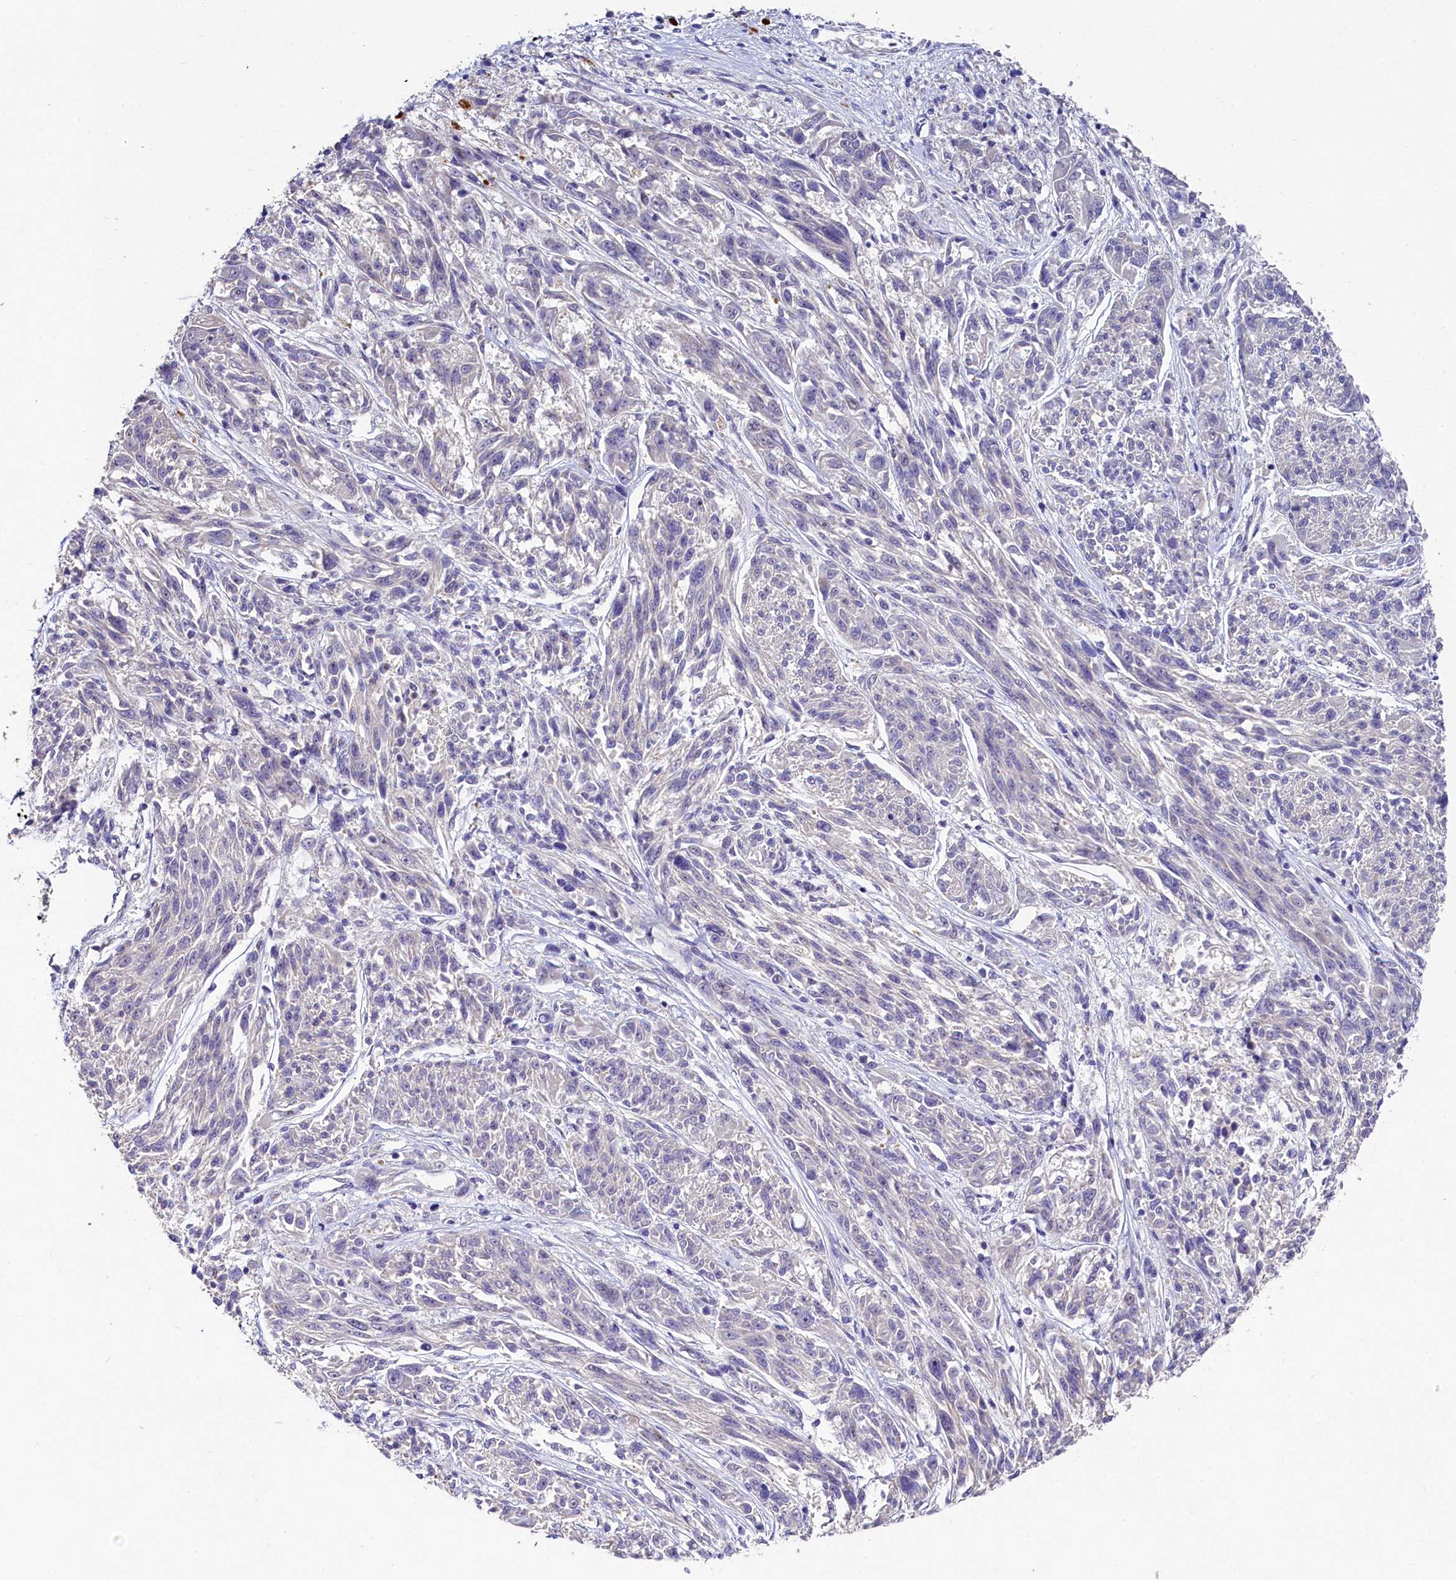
{"staining": {"intensity": "negative", "quantity": "none", "location": "none"}, "tissue": "melanoma", "cell_type": "Tumor cells", "image_type": "cancer", "snomed": [{"axis": "morphology", "description": "Malignant melanoma, NOS"}, {"axis": "topography", "description": "Skin"}], "caption": "A micrograph of human melanoma is negative for staining in tumor cells.", "gene": "FXYD6", "patient": {"sex": "male", "age": 53}}